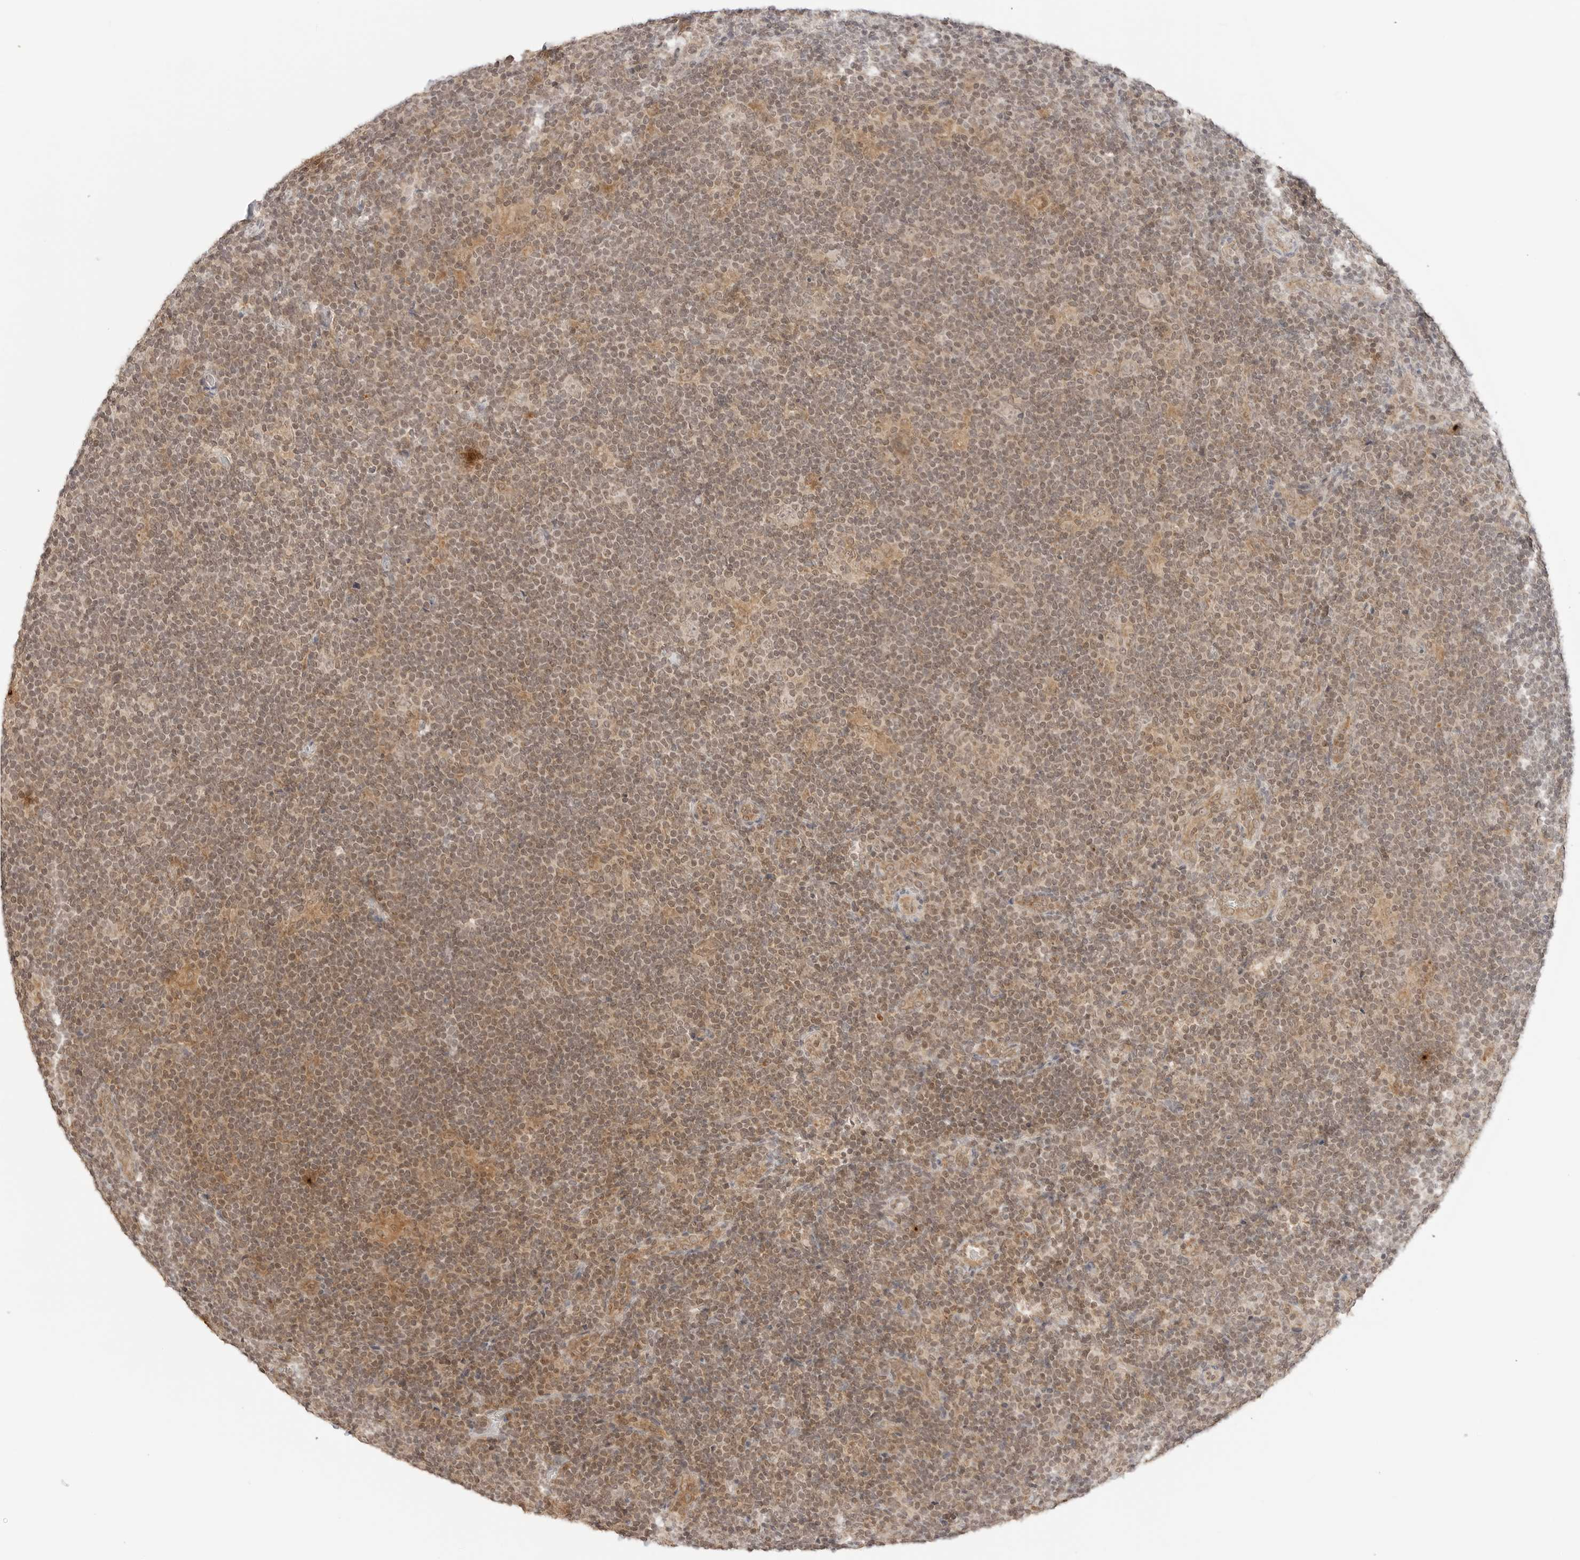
{"staining": {"intensity": "negative", "quantity": "none", "location": "none"}, "tissue": "lymphoma", "cell_type": "Tumor cells", "image_type": "cancer", "snomed": [{"axis": "morphology", "description": "Hodgkin's disease, NOS"}, {"axis": "topography", "description": "Lymph node"}], "caption": "Immunohistochemistry of Hodgkin's disease reveals no expression in tumor cells. (Immunohistochemistry, brightfield microscopy, high magnification).", "gene": "GPR34", "patient": {"sex": "female", "age": 57}}